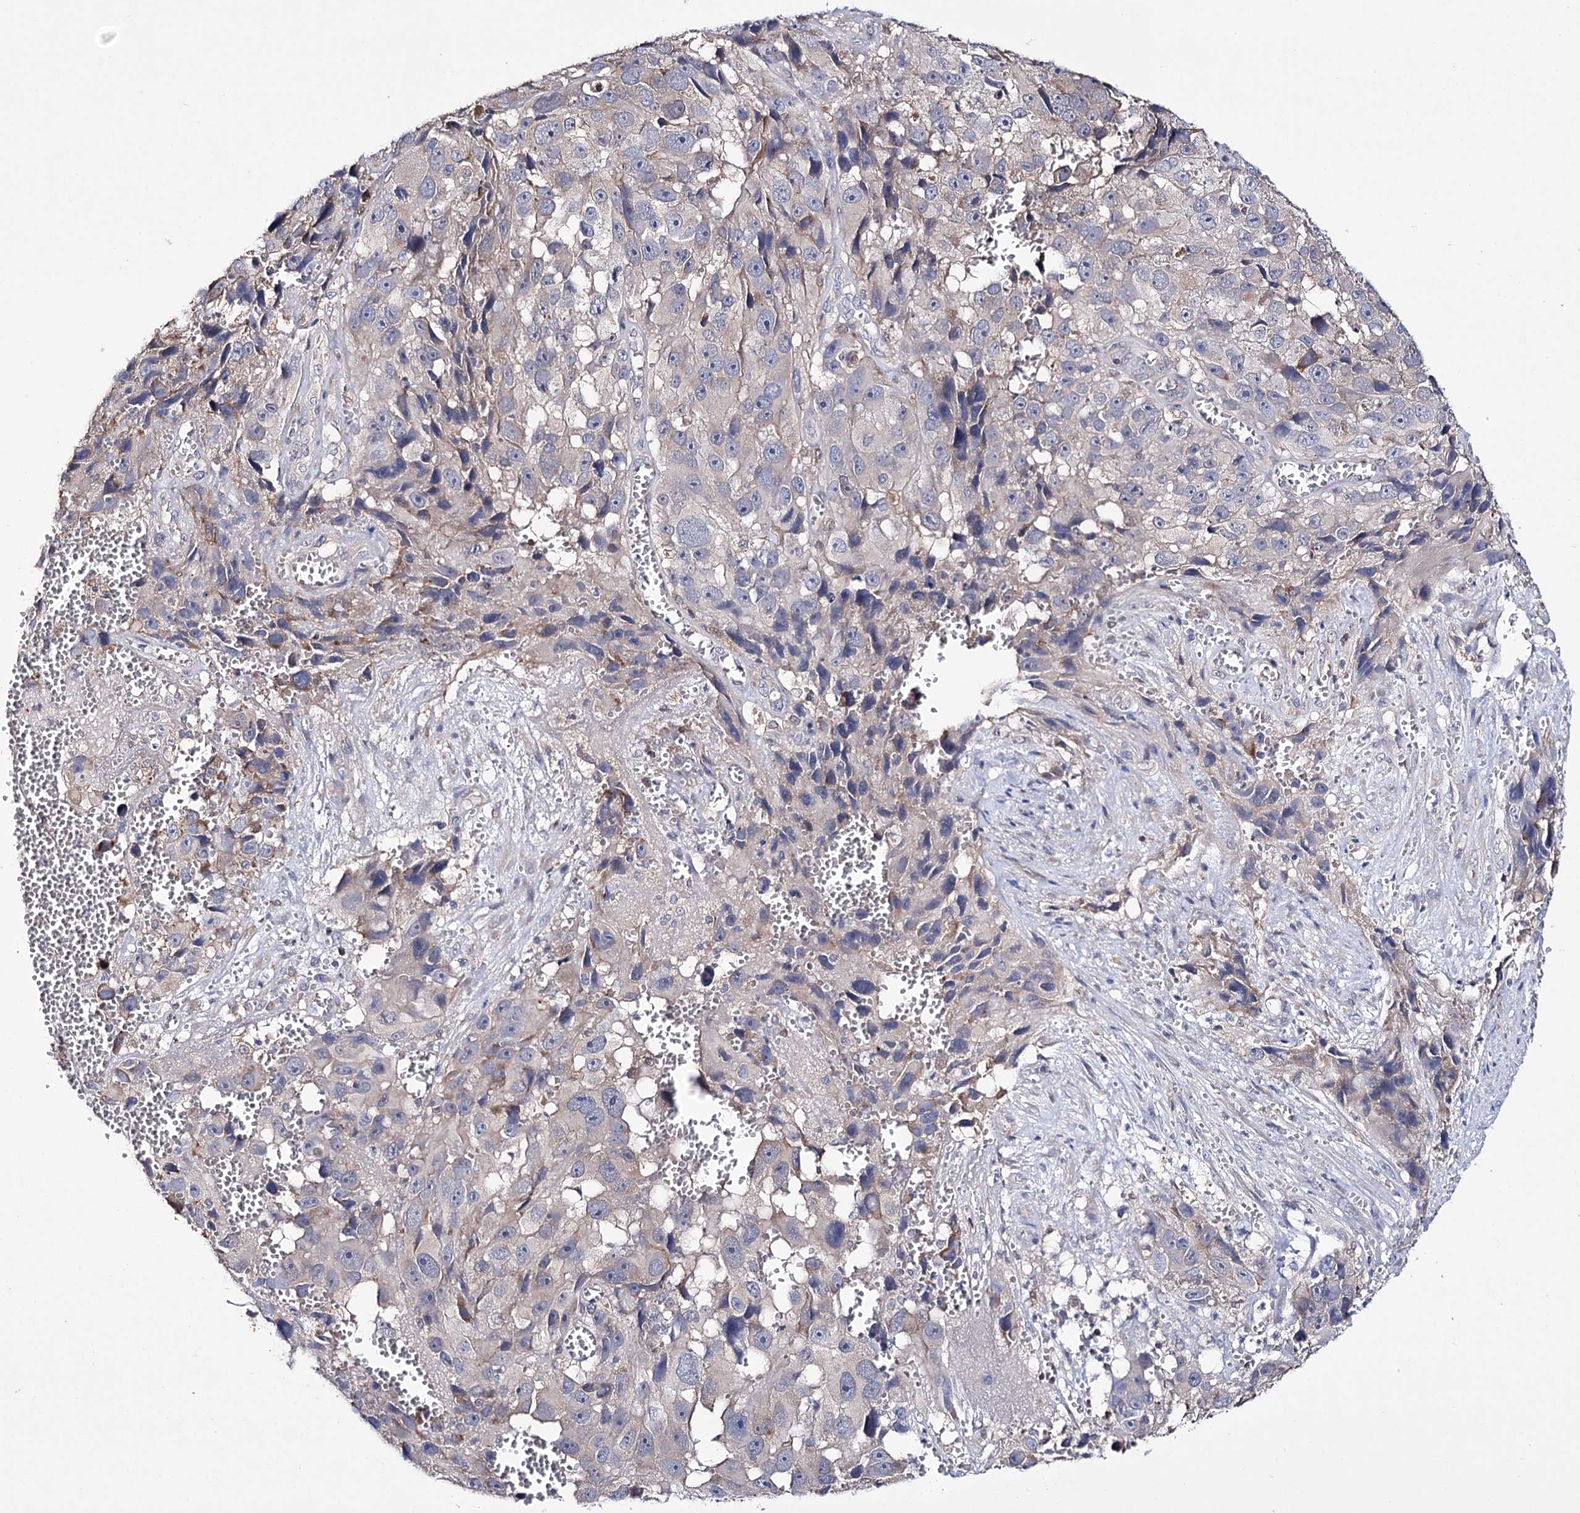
{"staining": {"intensity": "negative", "quantity": "none", "location": "none"}, "tissue": "melanoma", "cell_type": "Tumor cells", "image_type": "cancer", "snomed": [{"axis": "morphology", "description": "Malignant melanoma, NOS"}, {"axis": "topography", "description": "Skin"}], "caption": "DAB (3,3'-diaminobenzidine) immunohistochemical staining of human malignant melanoma reveals no significant expression in tumor cells.", "gene": "PTER", "patient": {"sex": "male", "age": 84}}